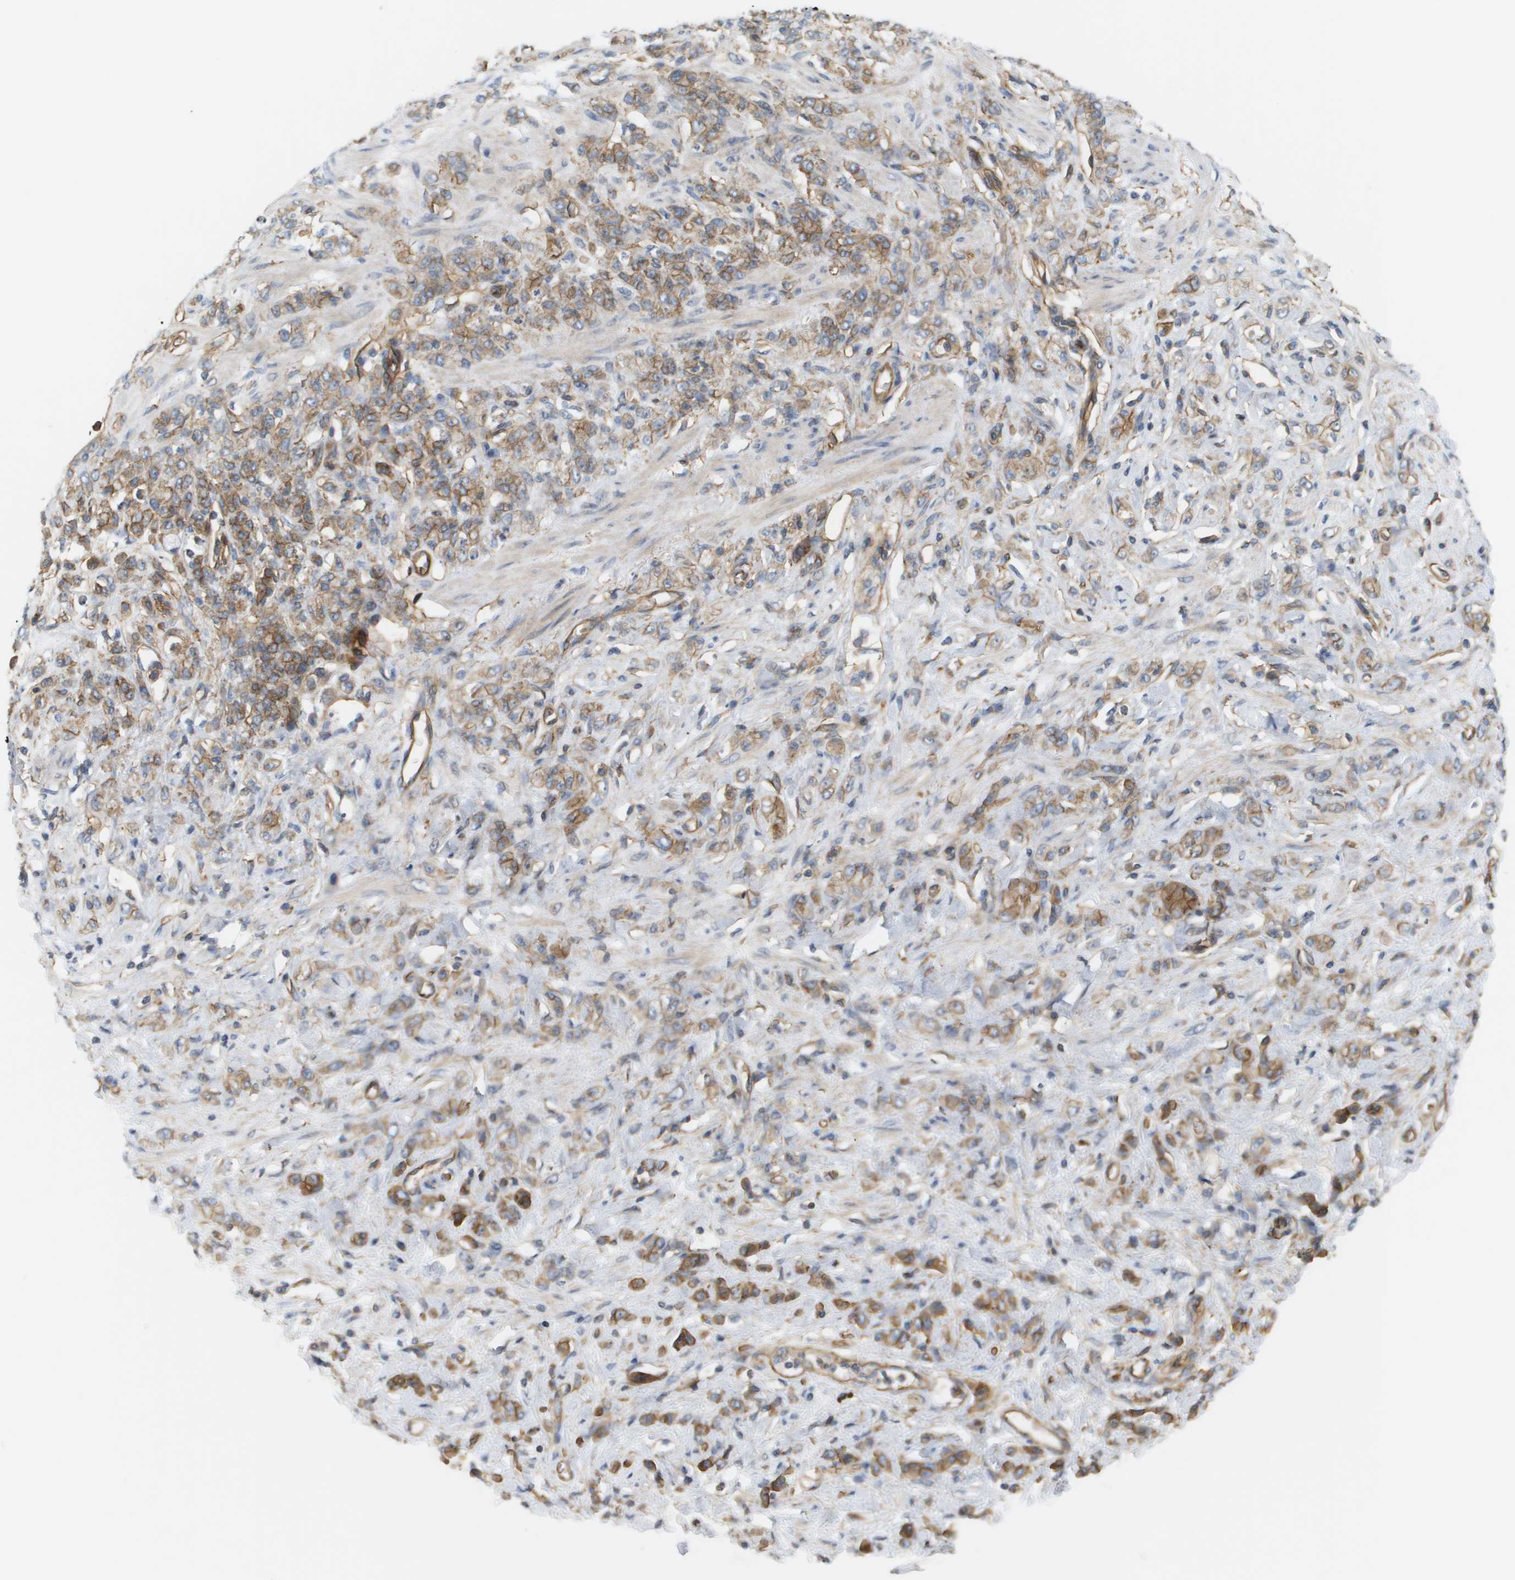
{"staining": {"intensity": "moderate", "quantity": ">75%", "location": "cytoplasmic/membranous"}, "tissue": "stomach cancer", "cell_type": "Tumor cells", "image_type": "cancer", "snomed": [{"axis": "morphology", "description": "Normal tissue, NOS"}, {"axis": "morphology", "description": "Adenocarcinoma, NOS"}, {"axis": "topography", "description": "Stomach"}], "caption": "Immunohistochemical staining of adenocarcinoma (stomach) reveals moderate cytoplasmic/membranous protein staining in approximately >75% of tumor cells.", "gene": "SGMS2", "patient": {"sex": "male", "age": 82}}